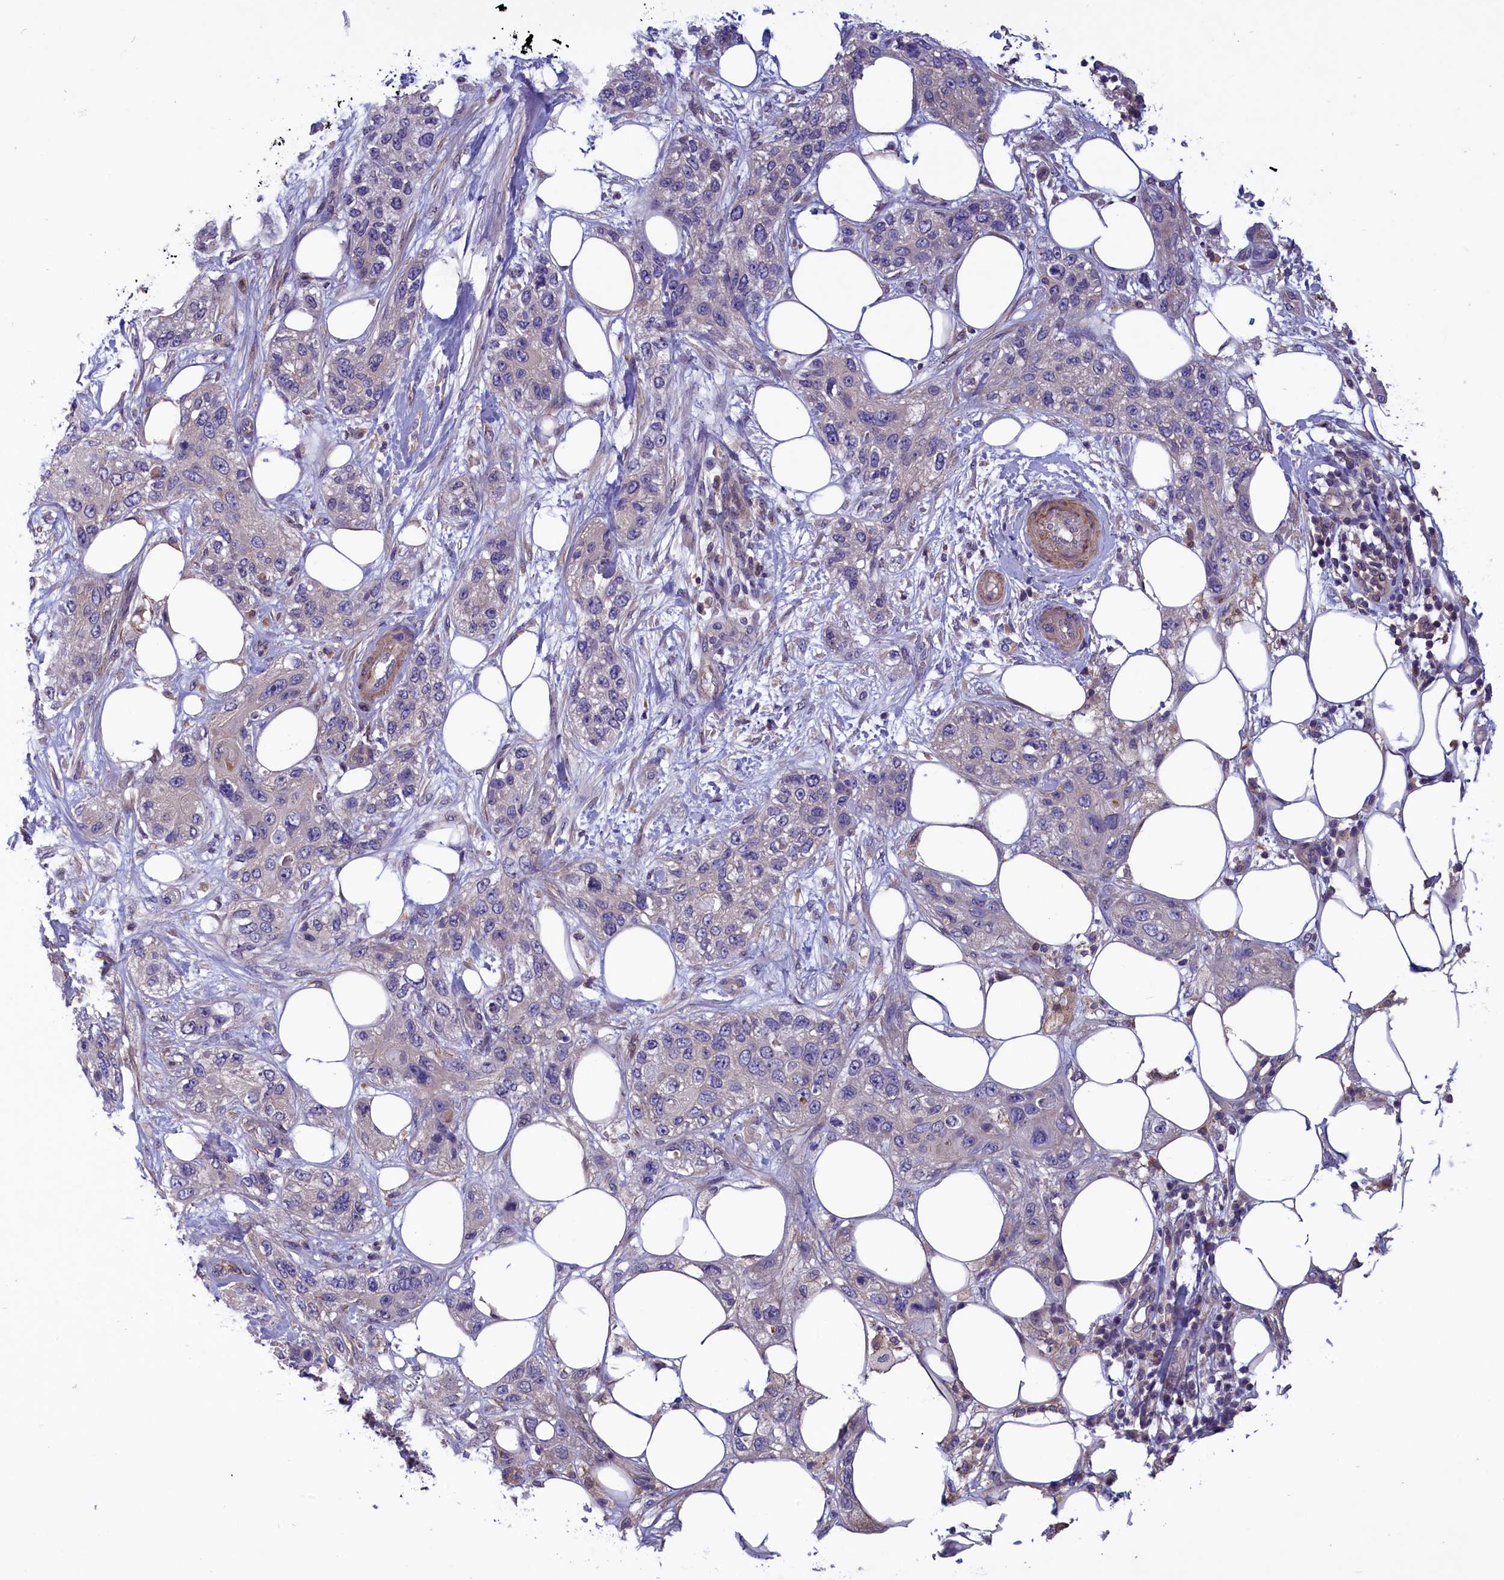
{"staining": {"intensity": "negative", "quantity": "none", "location": "none"}, "tissue": "skin cancer", "cell_type": "Tumor cells", "image_type": "cancer", "snomed": [{"axis": "morphology", "description": "Normal tissue, NOS"}, {"axis": "morphology", "description": "Squamous cell carcinoma, NOS"}, {"axis": "topography", "description": "Skin"}], "caption": "Immunohistochemical staining of skin cancer (squamous cell carcinoma) exhibits no significant staining in tumor cells.", "gene": "AMDHD2", "patient": {"sex": "male", "age": 72}}